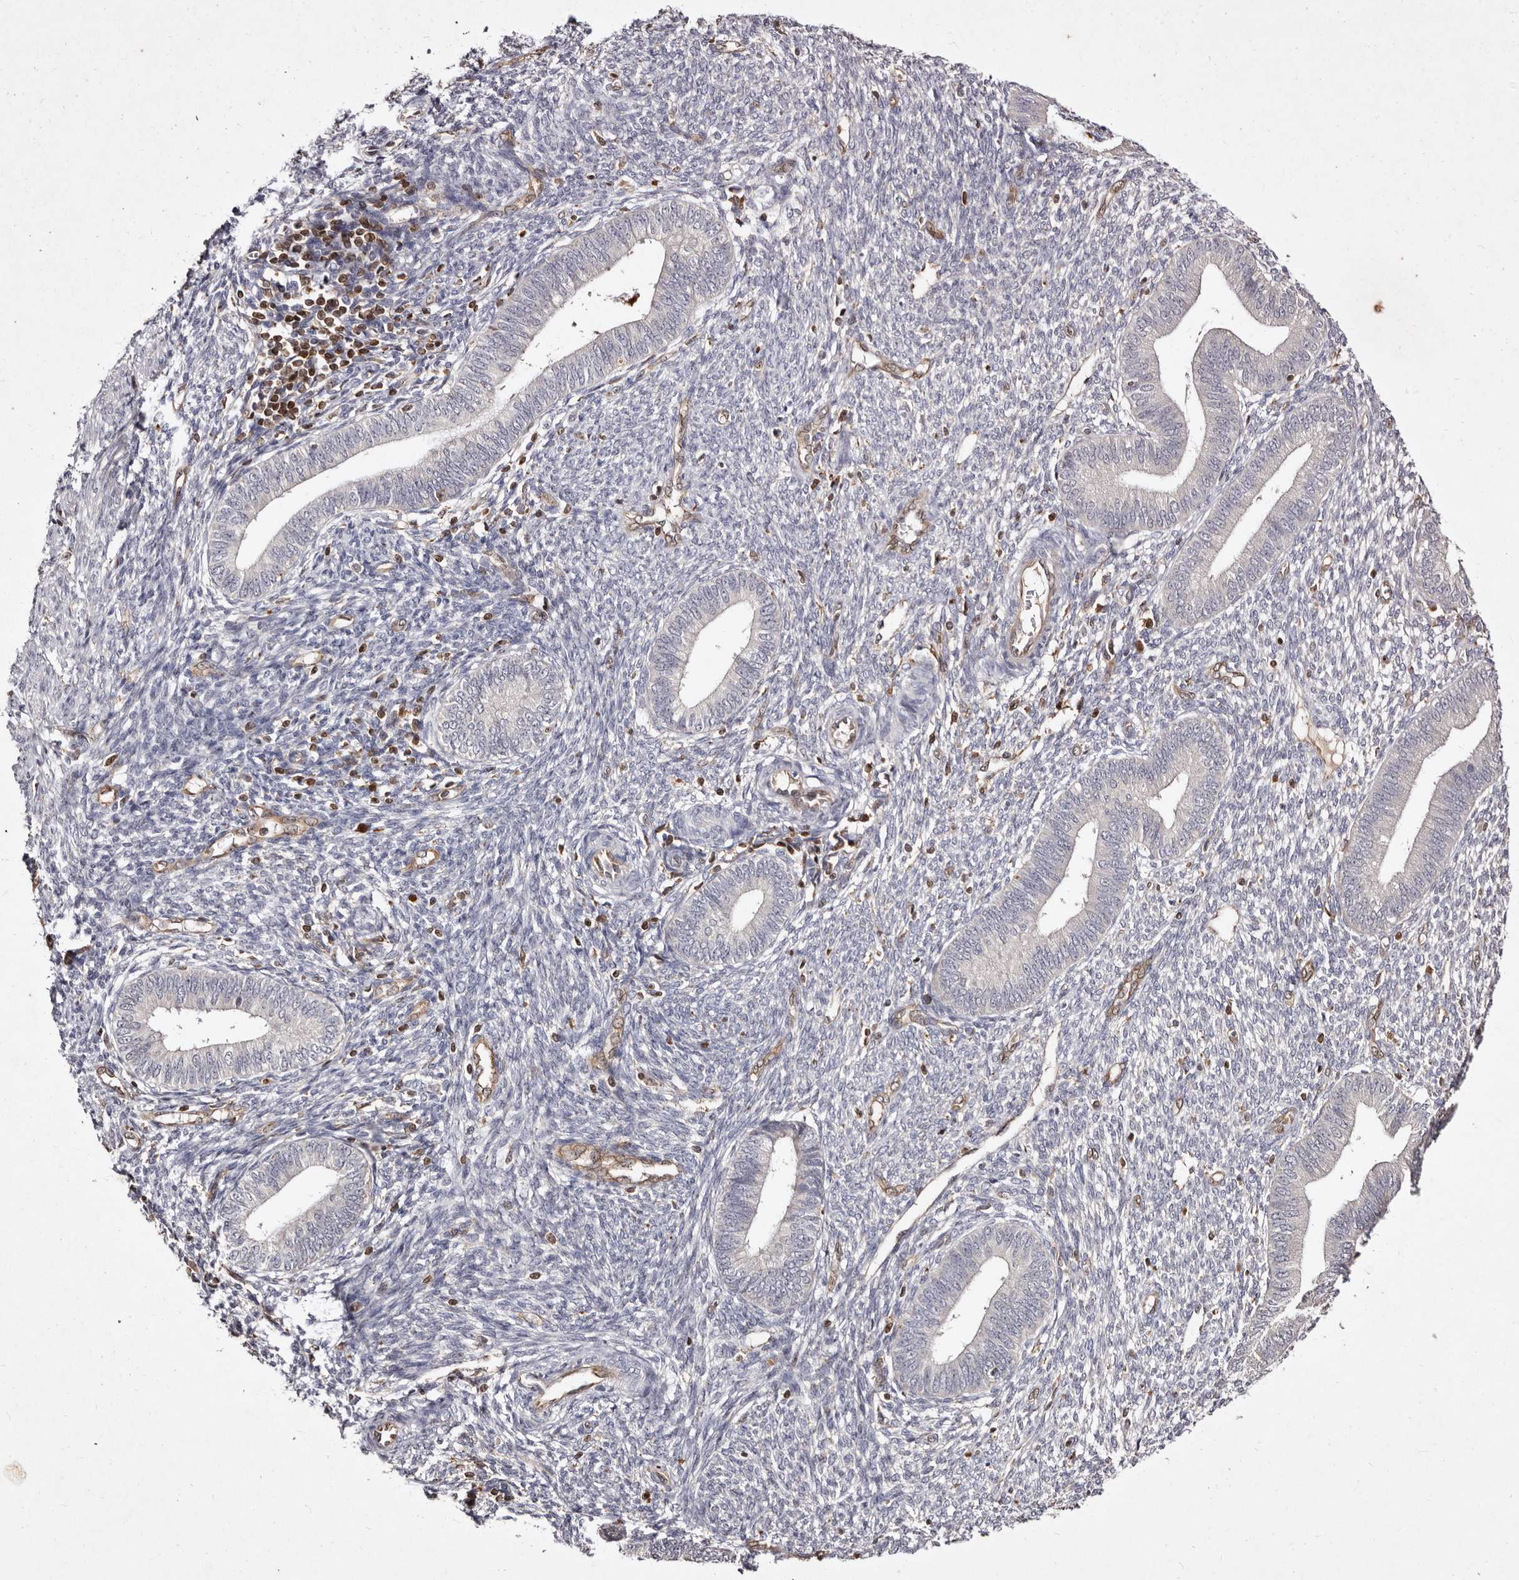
{"staining": {"intensity": "negative", "quantity": "none", "location": "none"}, "tissue": "endometrium", "cell_type": "Cells in endometrial stroma", "image_type": "normal", "snomed": [{"axis": "morphology", "description": "Normal tissue, NOS"}, {"axis": "topography", "description": "Endometrium"}], "caption": "Immunohistochemistry micrograph of benign endometrium: endometrium stained with DAB (3,3'-diaminobenzidine) reveals no significant protein staining in cells in endometrial stroma.", "gene": "GIMAP4", "patient": {"sex": "female", "age": 46}}